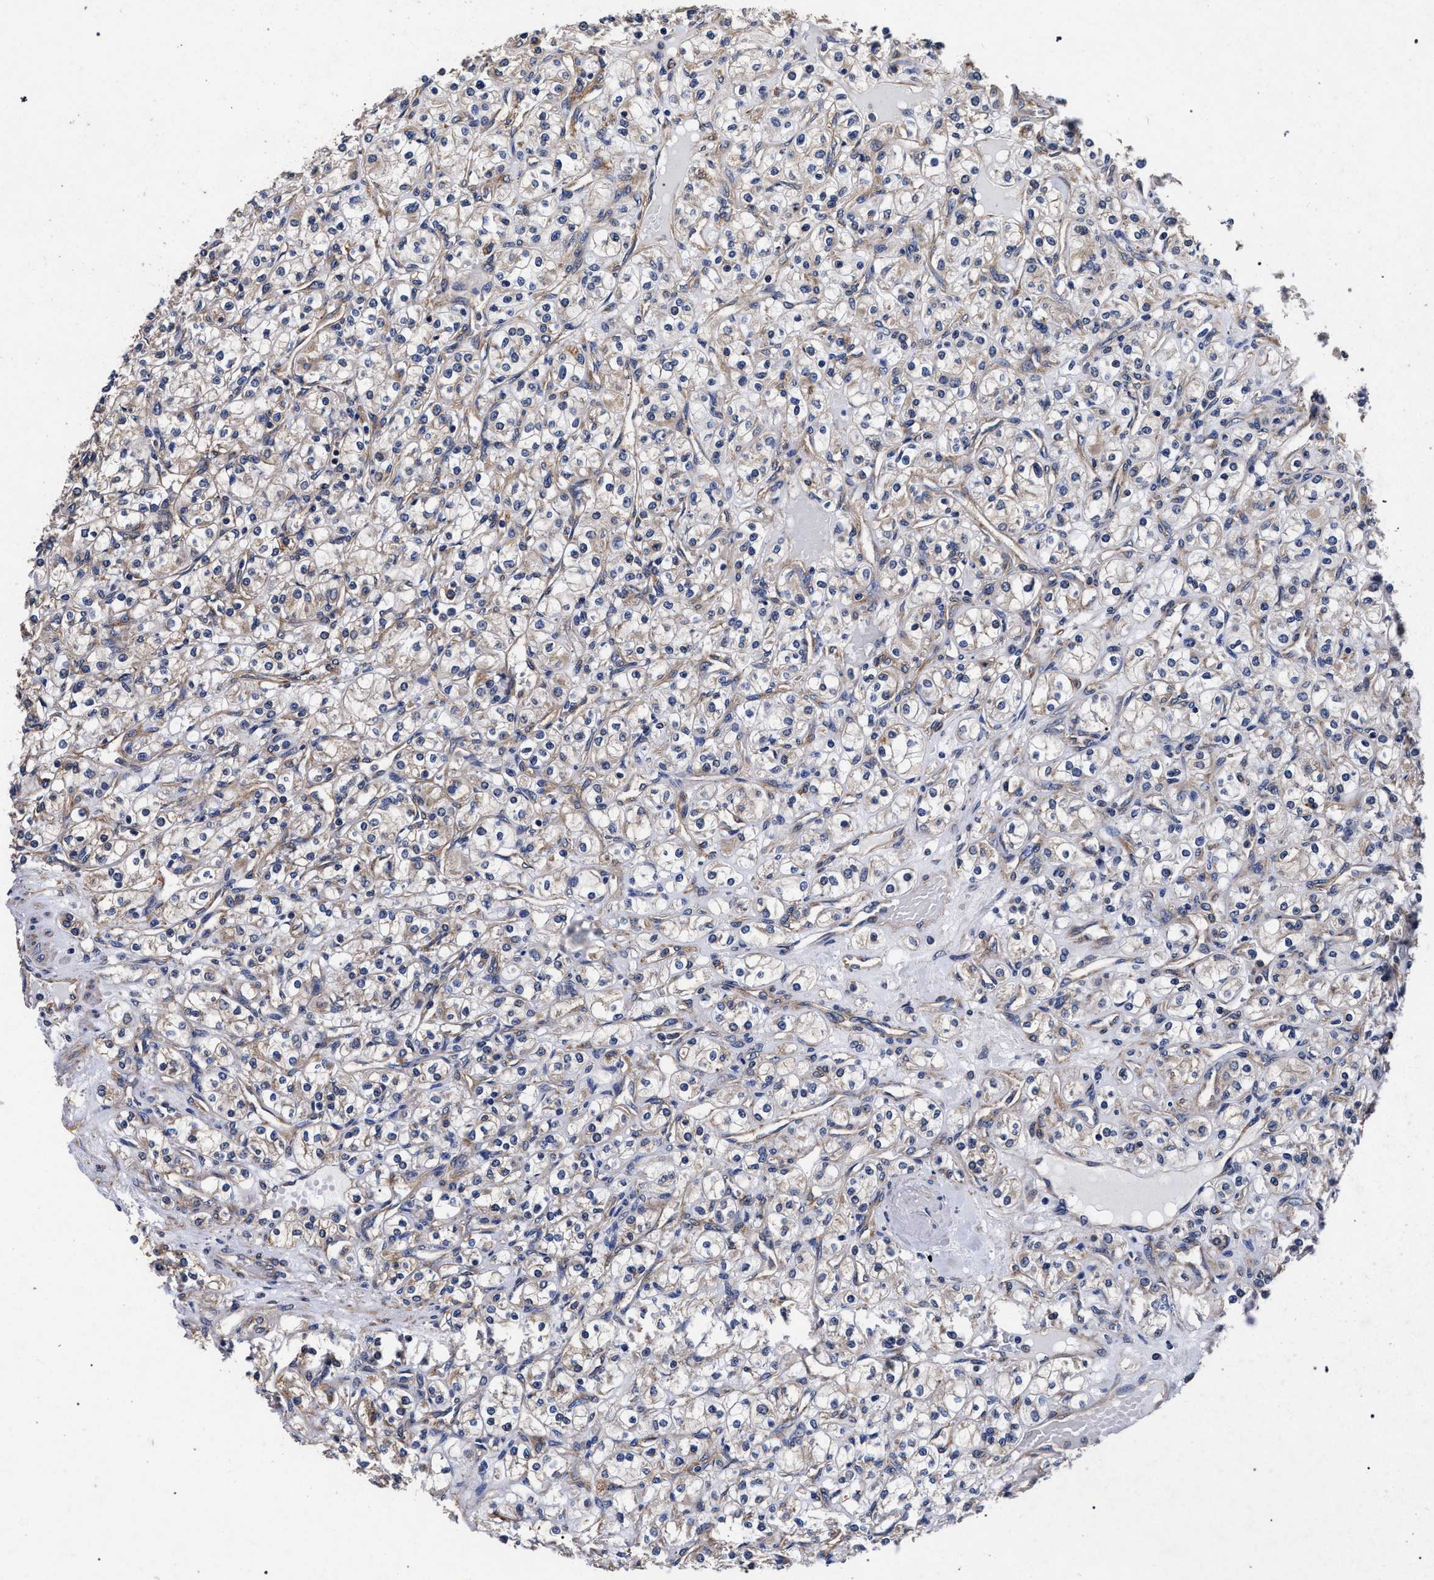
{"staining": {"intensity": "weak", "quantity": ">75%", "location": "cytoplasmic/membranous"}, "tissue": "renal cancer", "cell_type": "Tumor cells", "image_type": "cancer", "snomed": [{"axis": "morphology", "description": "Adenocarcinoma, NOS"}, {"axis": "topography", "description": "Kidney"}], "caption": "Approximately >75% of tumor cells in human renal adenocarcinoma reveal weak cytoplasmic/membranous protein positivity as visualized by brown immunohistochemical staining.", "gene": "CFAP95", "patient": {"sex": "male", "age": 77}}